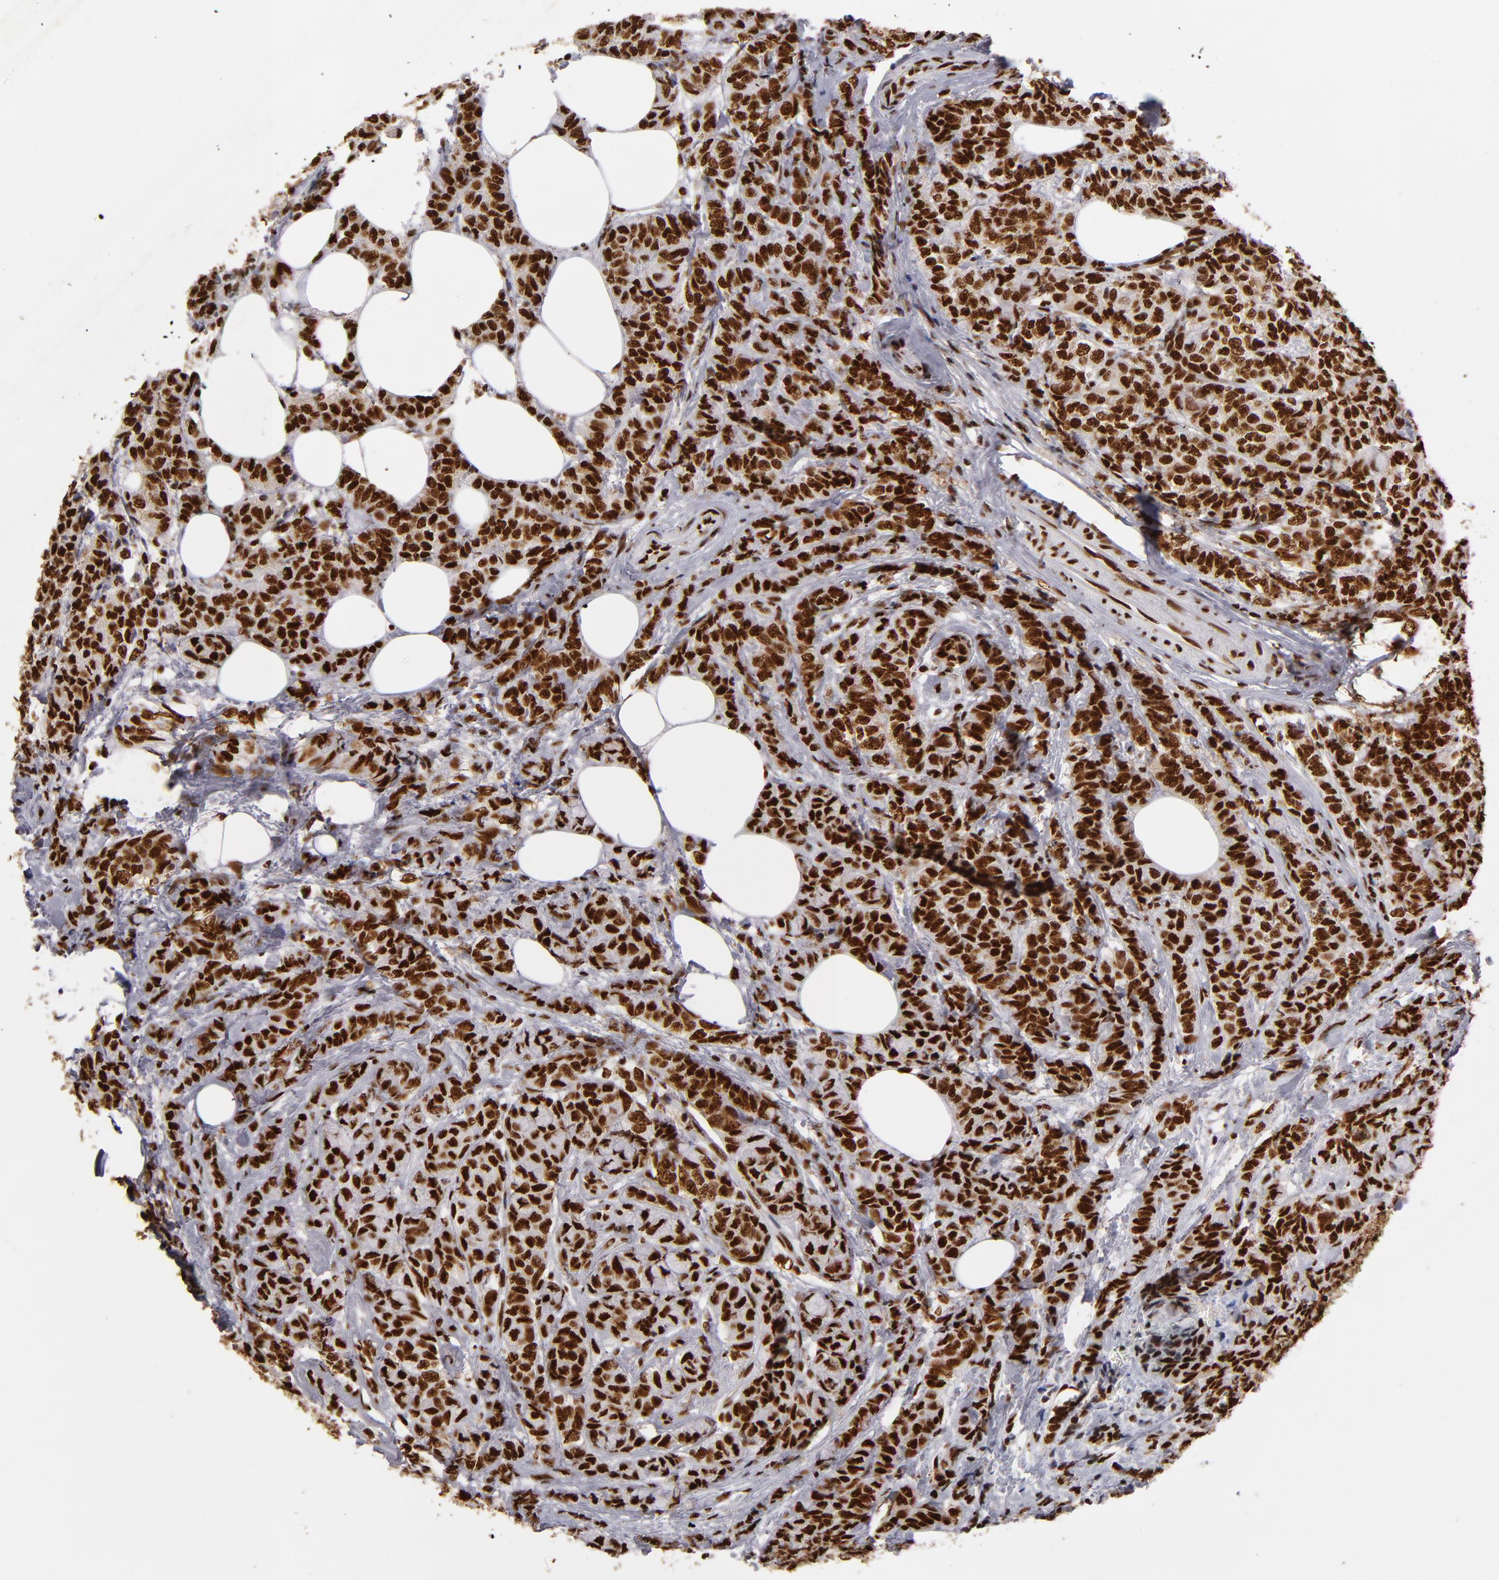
{"staining": {"intensity": "strong", "quantity": ">75%", "location": "nuclear"}, "tissue": "breast cancer", "cell_type": "Tumor cells", "image_type": "cancer", "snomed": [{"axis": "morphology", "description": "Lobular carcinoma"}, {"axis": "topography", "description": "Breast"}], "caption": "Immunohistochemistry (DAB (3,3'-diaminobenzidine)) staining of human breast cancer exhibits strong nuclear protein expression in approximately >75% of tumor cells. (Stains: DAB (3,3'-diaminobenzidine) in brown, nuclei in blue, Microscopy: brightfield microscopy at high magnification).", "gene": "MRE11", "patient": {"sex": "female", "age": 60}}